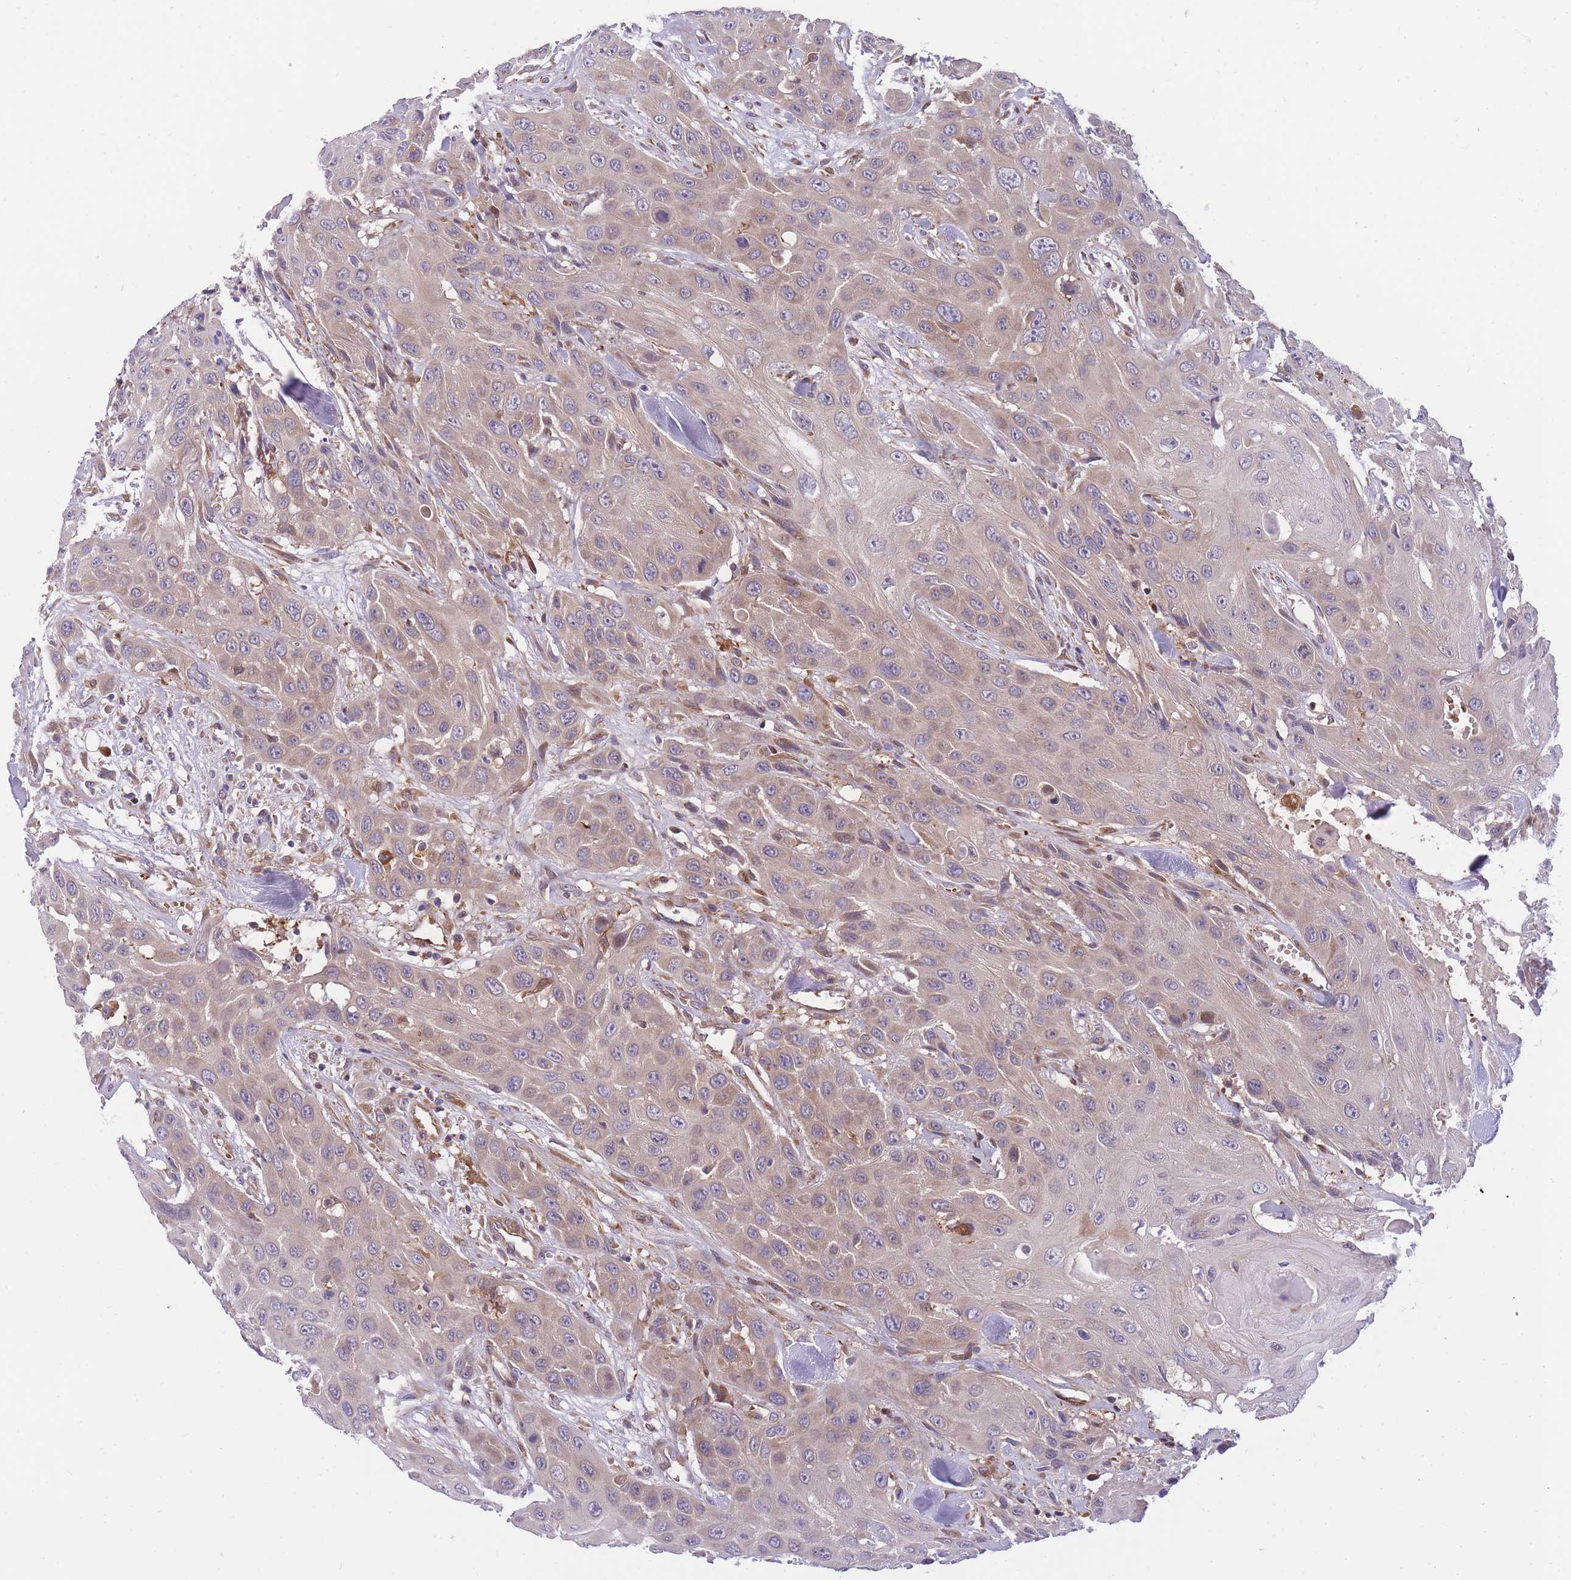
{"staining": {"intensity": "weak", "quantity": "25%-75%", "location": "cytoplasmic/membranous"}, "tissue": "head and neck cancer", "cell_type": "Tumor cells", "image_type": "cancer", "snomed": [{"axis": "morphology", "description": "Squamous cell carcinoma, NOS"}, {"axis": "topography", "description": "Head-Neck"}], "caption": "Immunohistochemical staining of human head and neck cancer demonstrates weak cytoplasmic/membranous protein staining in approximately 25%-75% of tumor cells. The protein is stained brown, and the nuclei are stained in blue (DAB IHC with brightfield microscopy, high magnification).", "gene": "CRYGN", "patient": {"sex": "male", "age": 81}}